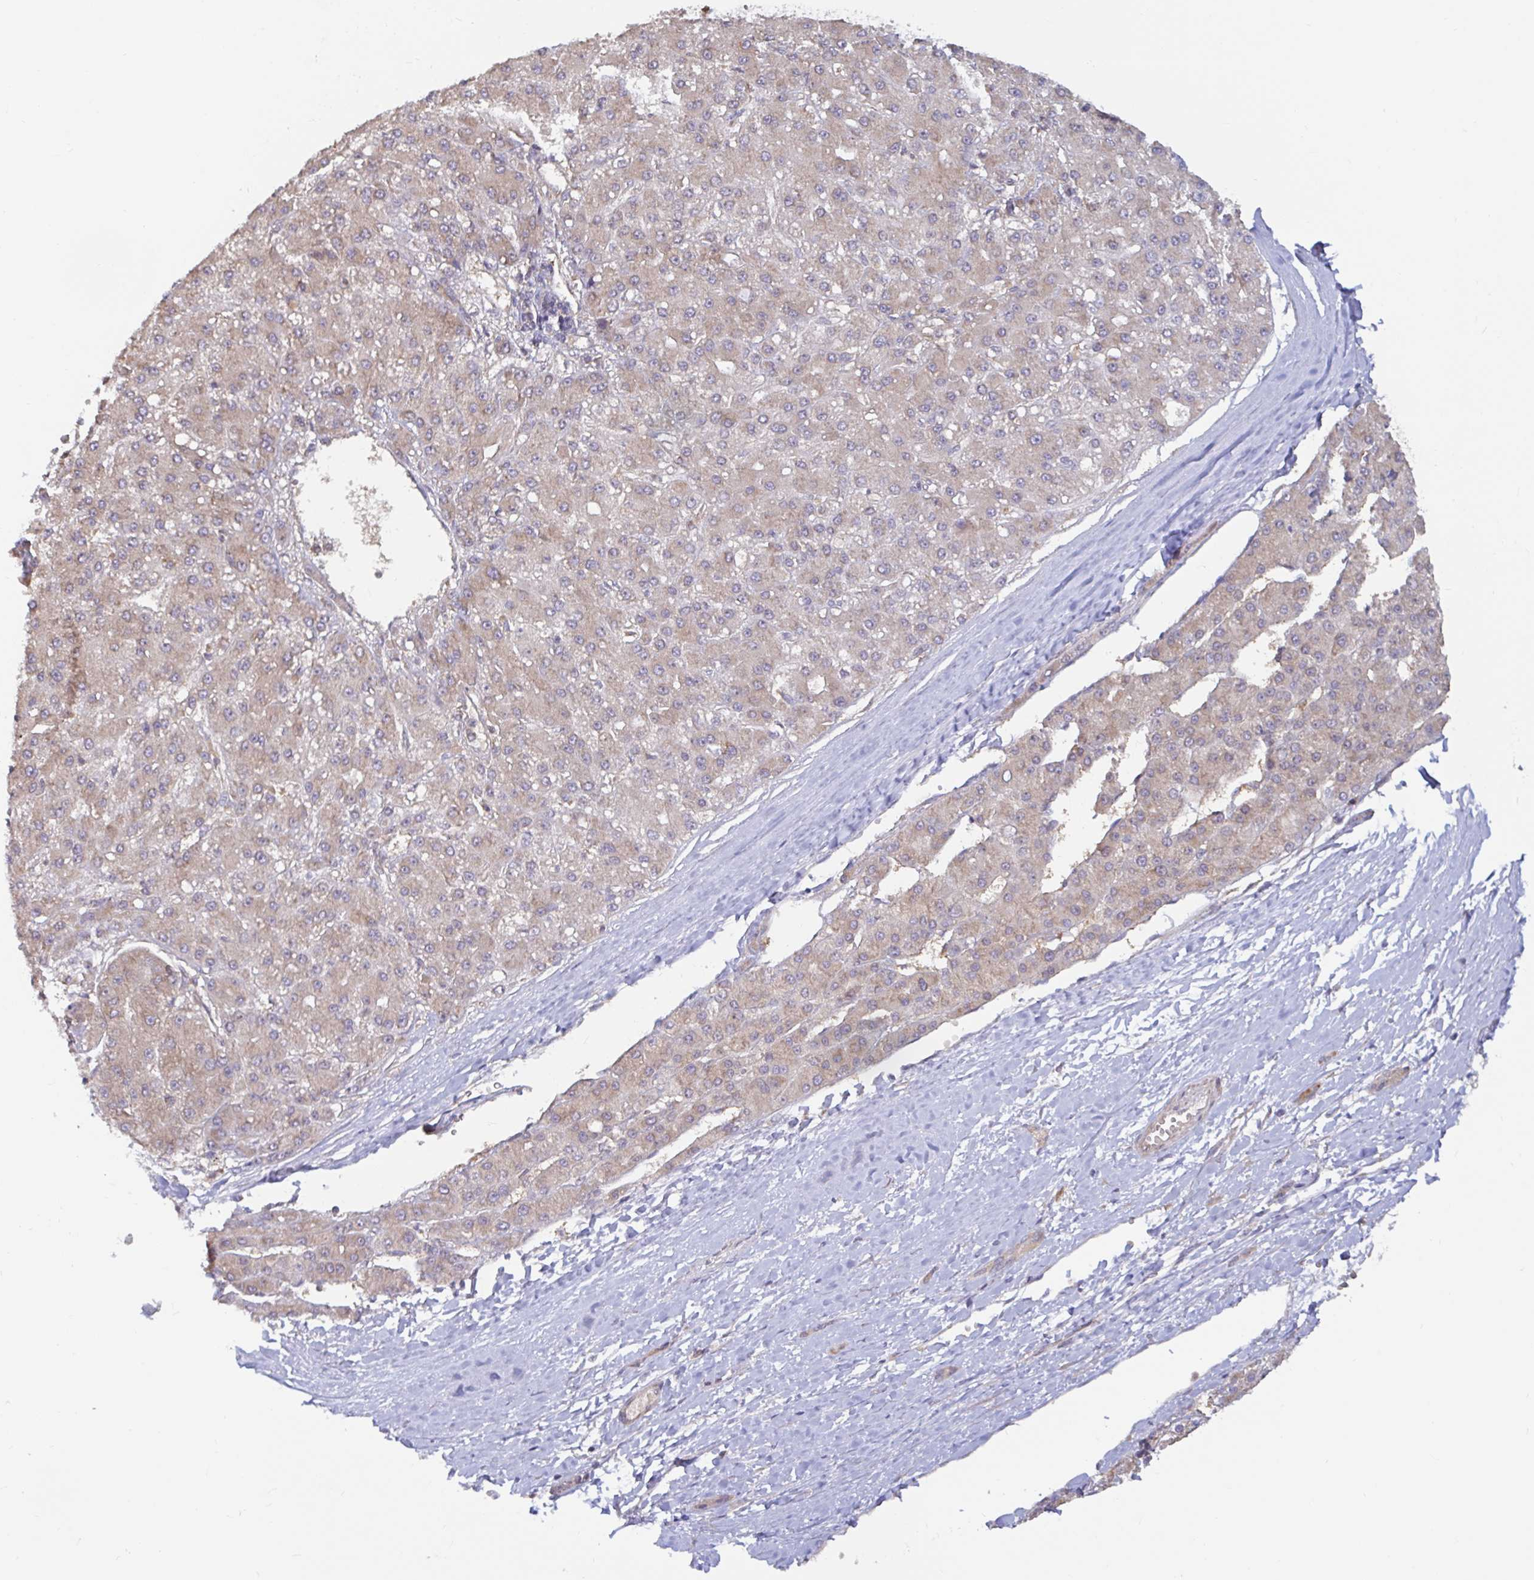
{"staining": {"intensity": "weak", "quantity": "25%-75%", "location": "cytoplasmic/membranous"}, "tissue": "liver cancer", "cell_type": "Tumor cells", "image_type": "cancer", "snomed": [{"axis": "morphology", "description": "Carcinoma, Hepatocellular, NOS"}, {"axis": "topography", "description": "Liver"}], "caption": "Protein staining of liver cancer (hepatocellular carcinoma) tissue shows weak cytoplasmic/membranous staining in approximately 25%-75% of tumor cells.", "gene": "LARP1", "patient": {"sex": "male", "age": 67}}